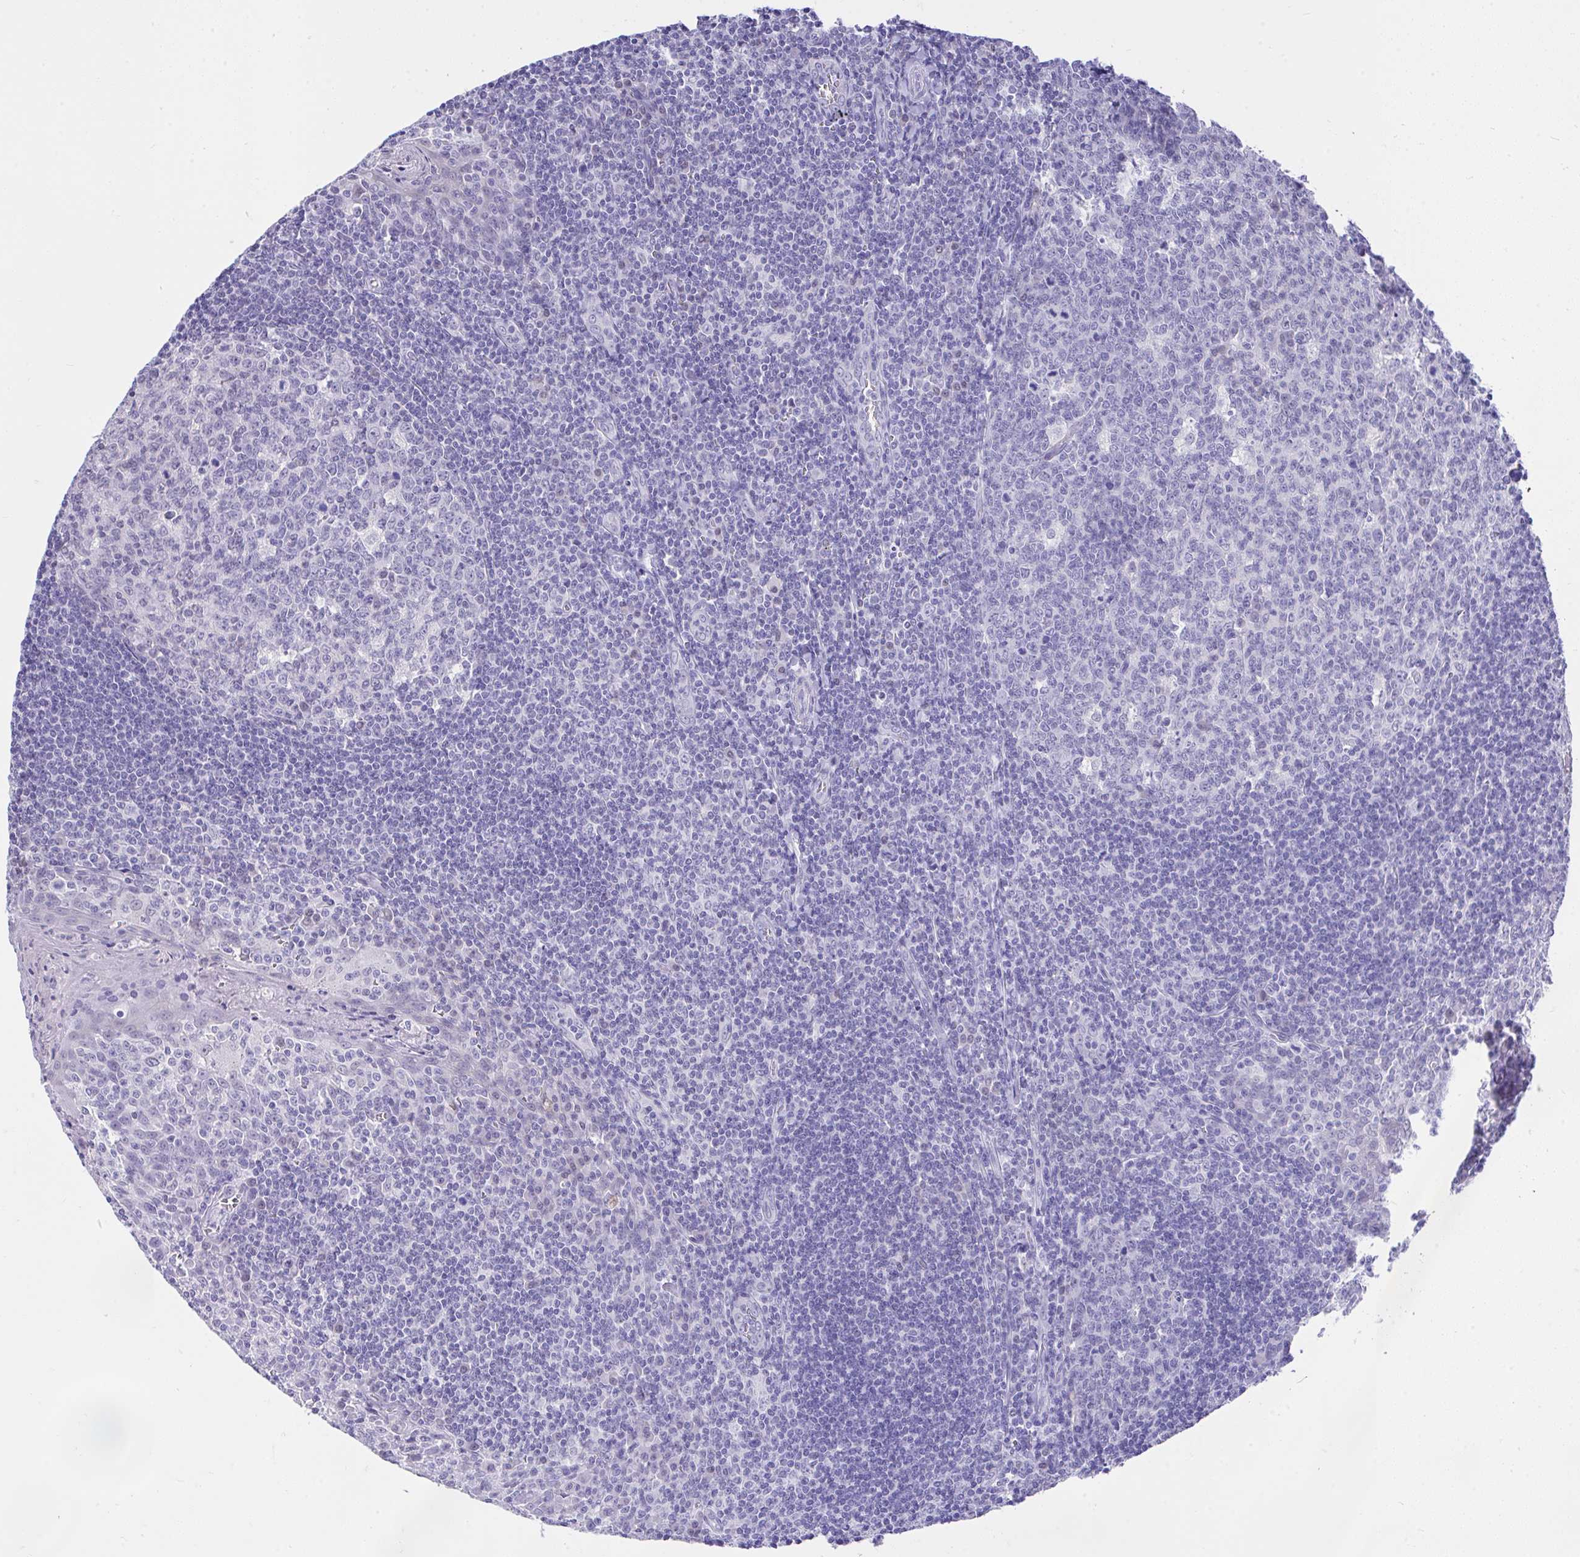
{"staining": {"intensity": "negative", "quantity": "none", "location": "none"}, "tissue": "tonsil", "cell_type": "Germinal center cells", "image_type": "normal", "snomed": [{"axis": "morphology", "description": "Normal tissue, NOS"}, {"axis": "topography", "description": "Tonsil"}], "caption": "This histopathology image is of unremarkable tonsil stained with immunohistochemistry to label a protein in brown with the nuclei are counter-stained blue. There is no expression in germinal center cells.", "gene": "MS4A12", "patient": {"sex": "male", "age": 27}}